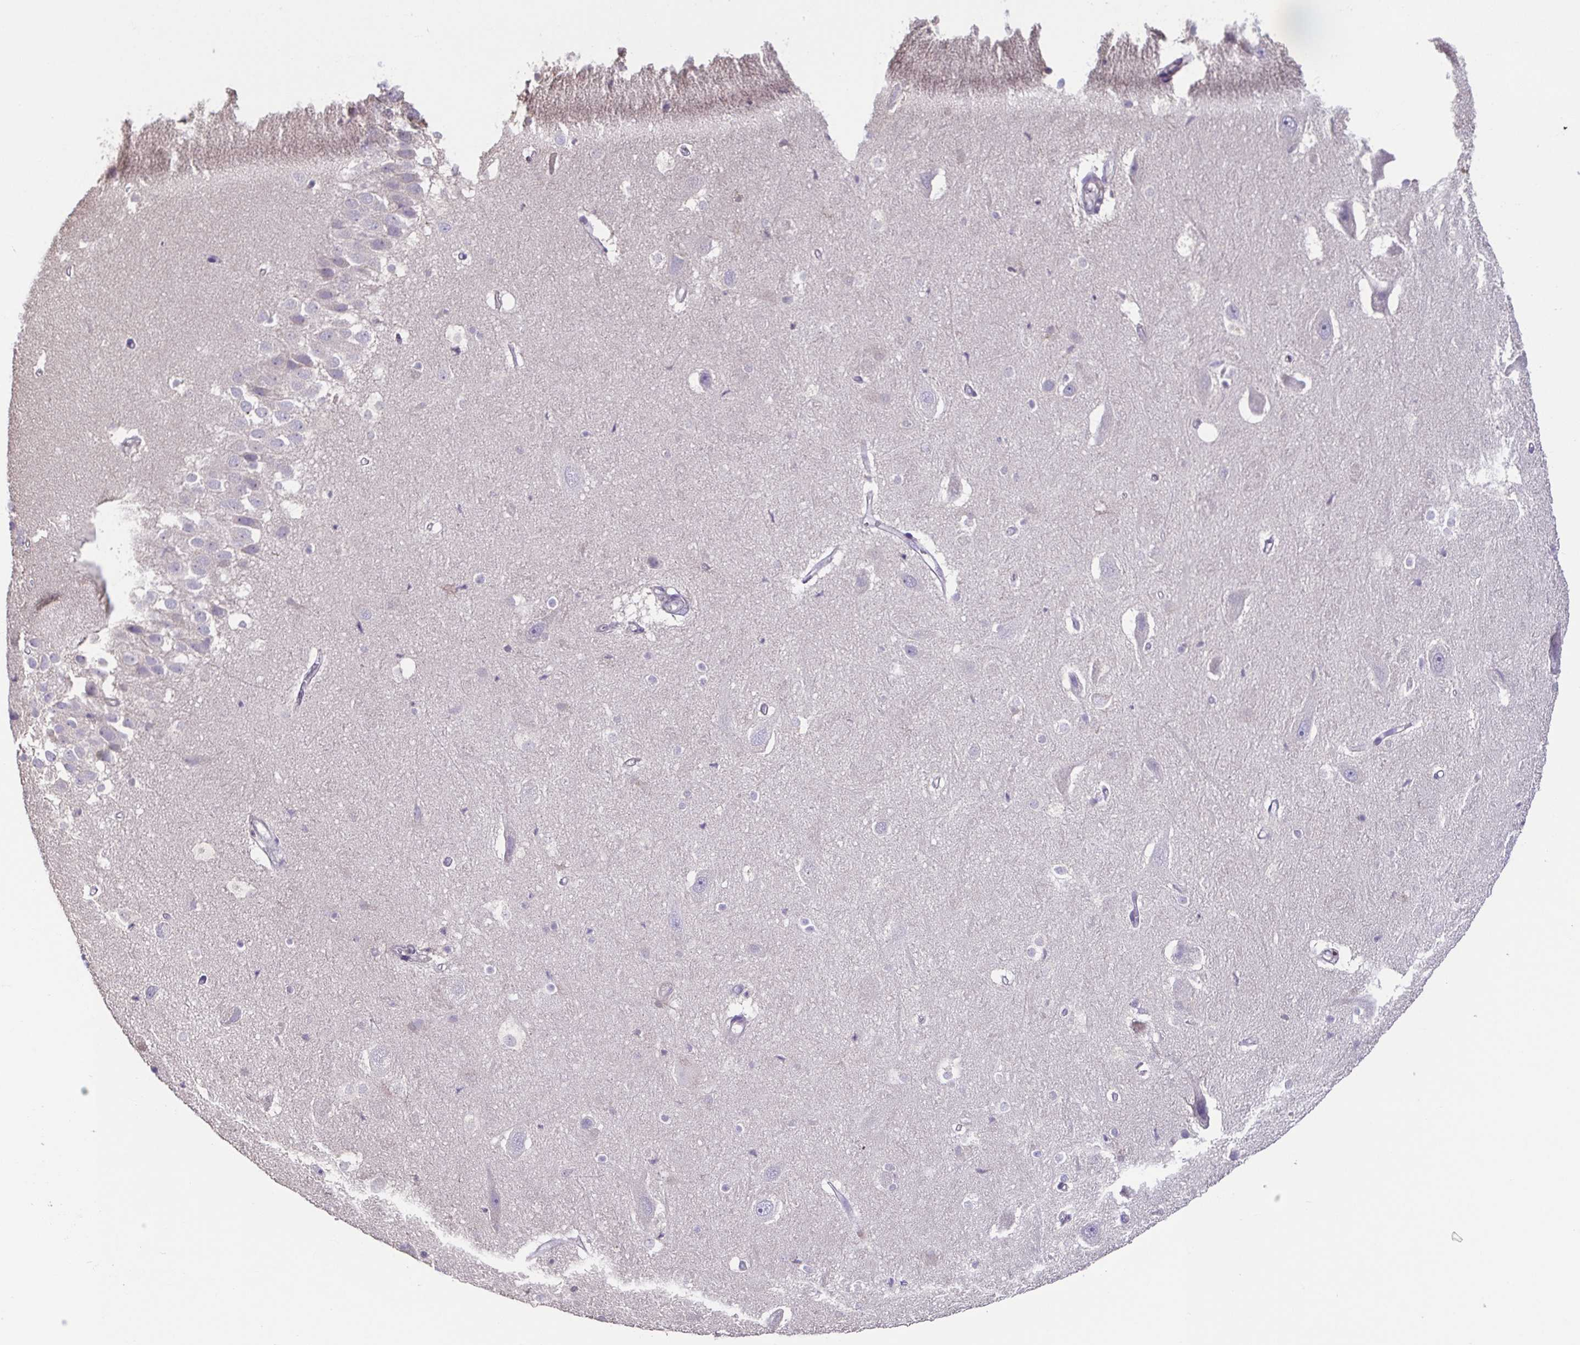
{"staining": {"intensity": "negative", "quantity": "none", "location": "none"}, "tissue": "hippocampus", "cell_type": "Glial cells", "image_type": "normal", "snomed": [{"axis": "morphology", "description": "Normal tissue, NOS"}, {"axis": "topography", "description": "Hippocampus"}], "caption": "IHC histopathology image of unremarkable human hippocampus stained for a protein (brown), which displays no staining in glial cells.", "gene": "ACTRT2", "patient": {"sex": "male", "age": 26}}